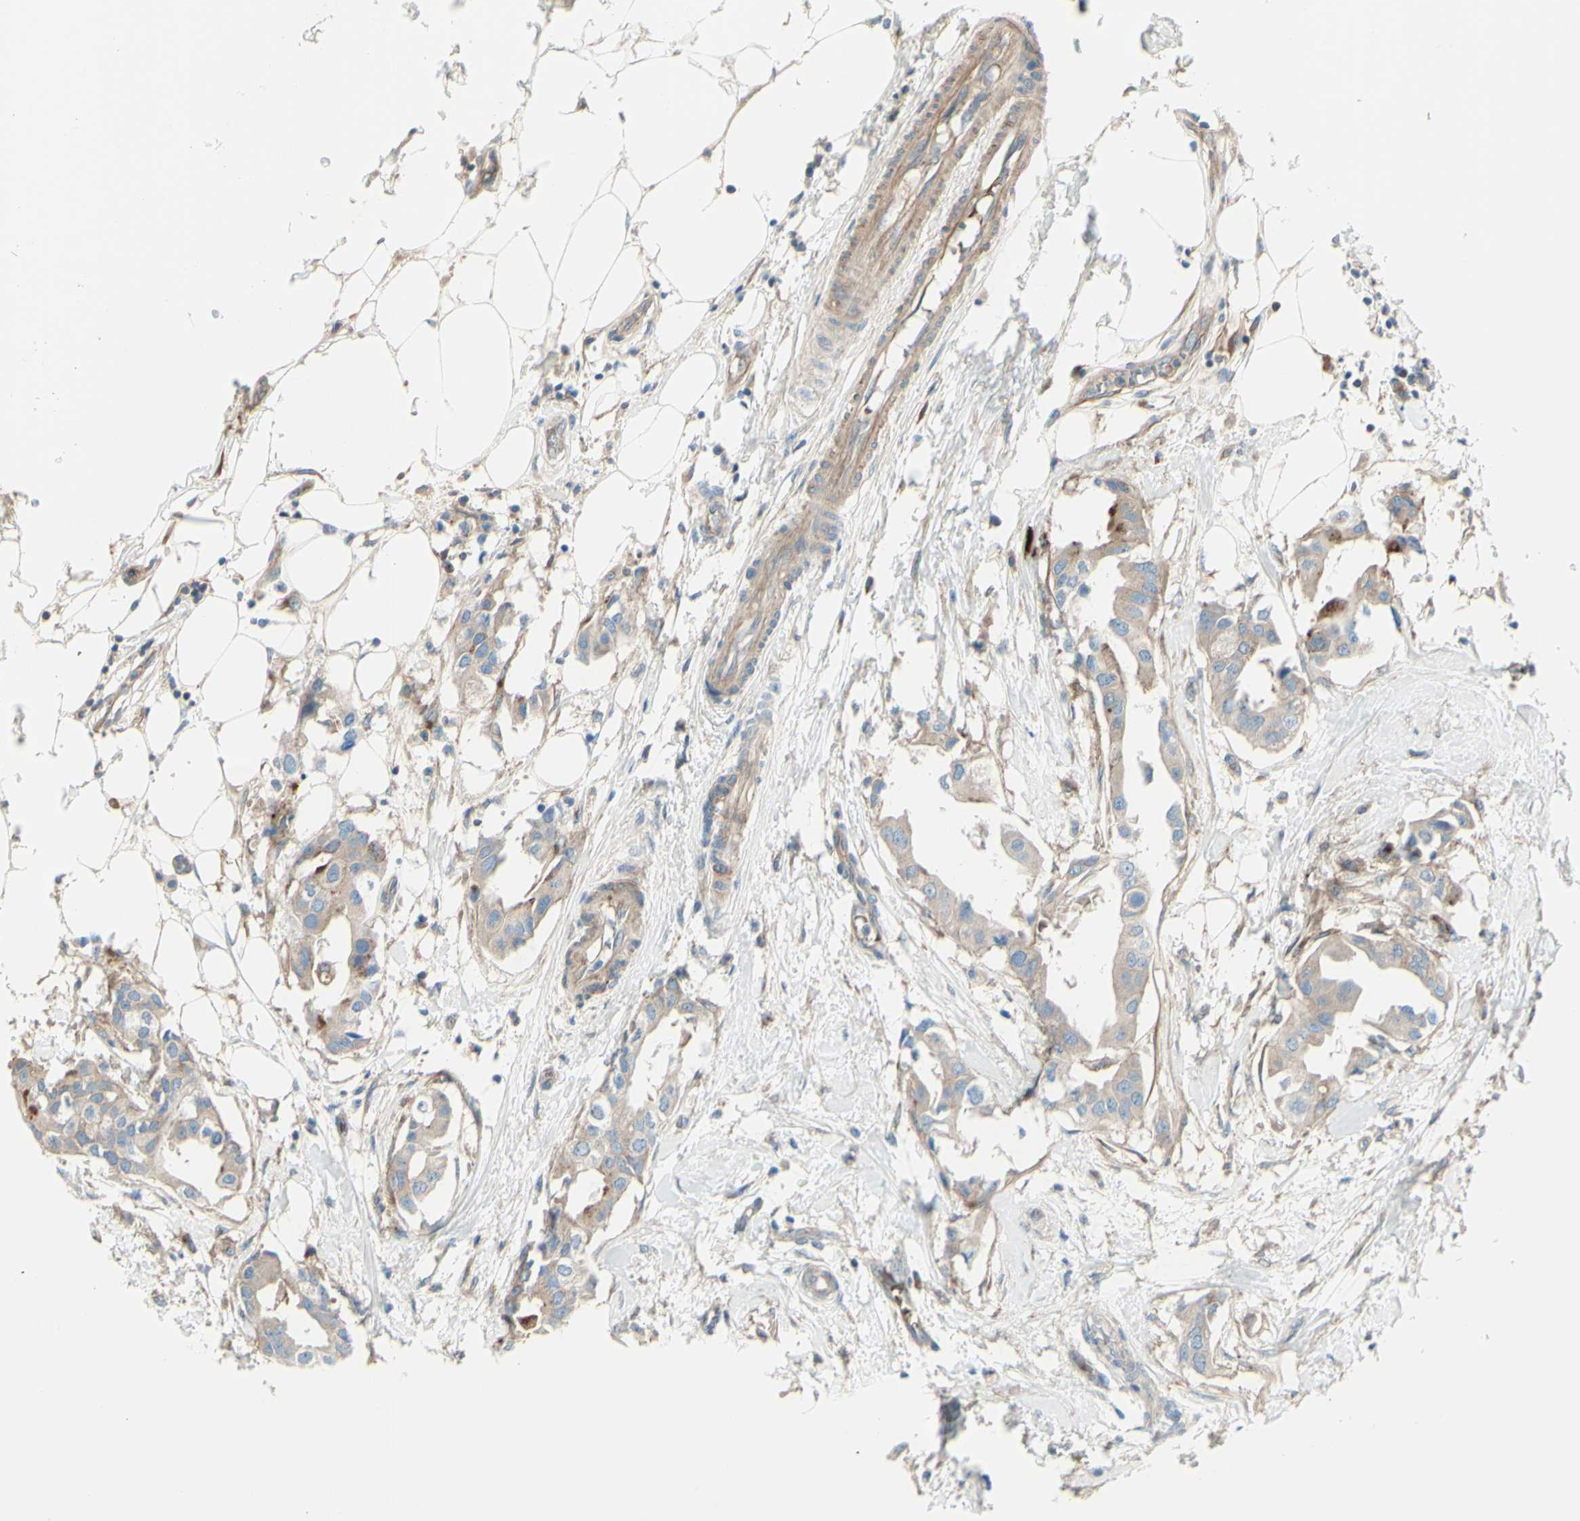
{"staining": {"intensity": "weak", "quantity": ">75%", "location": "cytoplasmic/membranous"}, "tissue": "breast cancer", "cell_type": "Tumor cells", "image_type": "cancer", "snomed": [{"axis": "morphology", "description": "Duct carcinoma"}, {"axis": "topography", "description": "Breast"}], "caption": "An immunohistochemistry micrograph of tumor tissue is shown. Protein staining in brown highlights weak cytoplasmic/membranous positivity in breast infiltrating ductal carcinoma within tumor cells.", "gene": "PCDHGA2", "patient": {"sex": "female", "age": 40}}